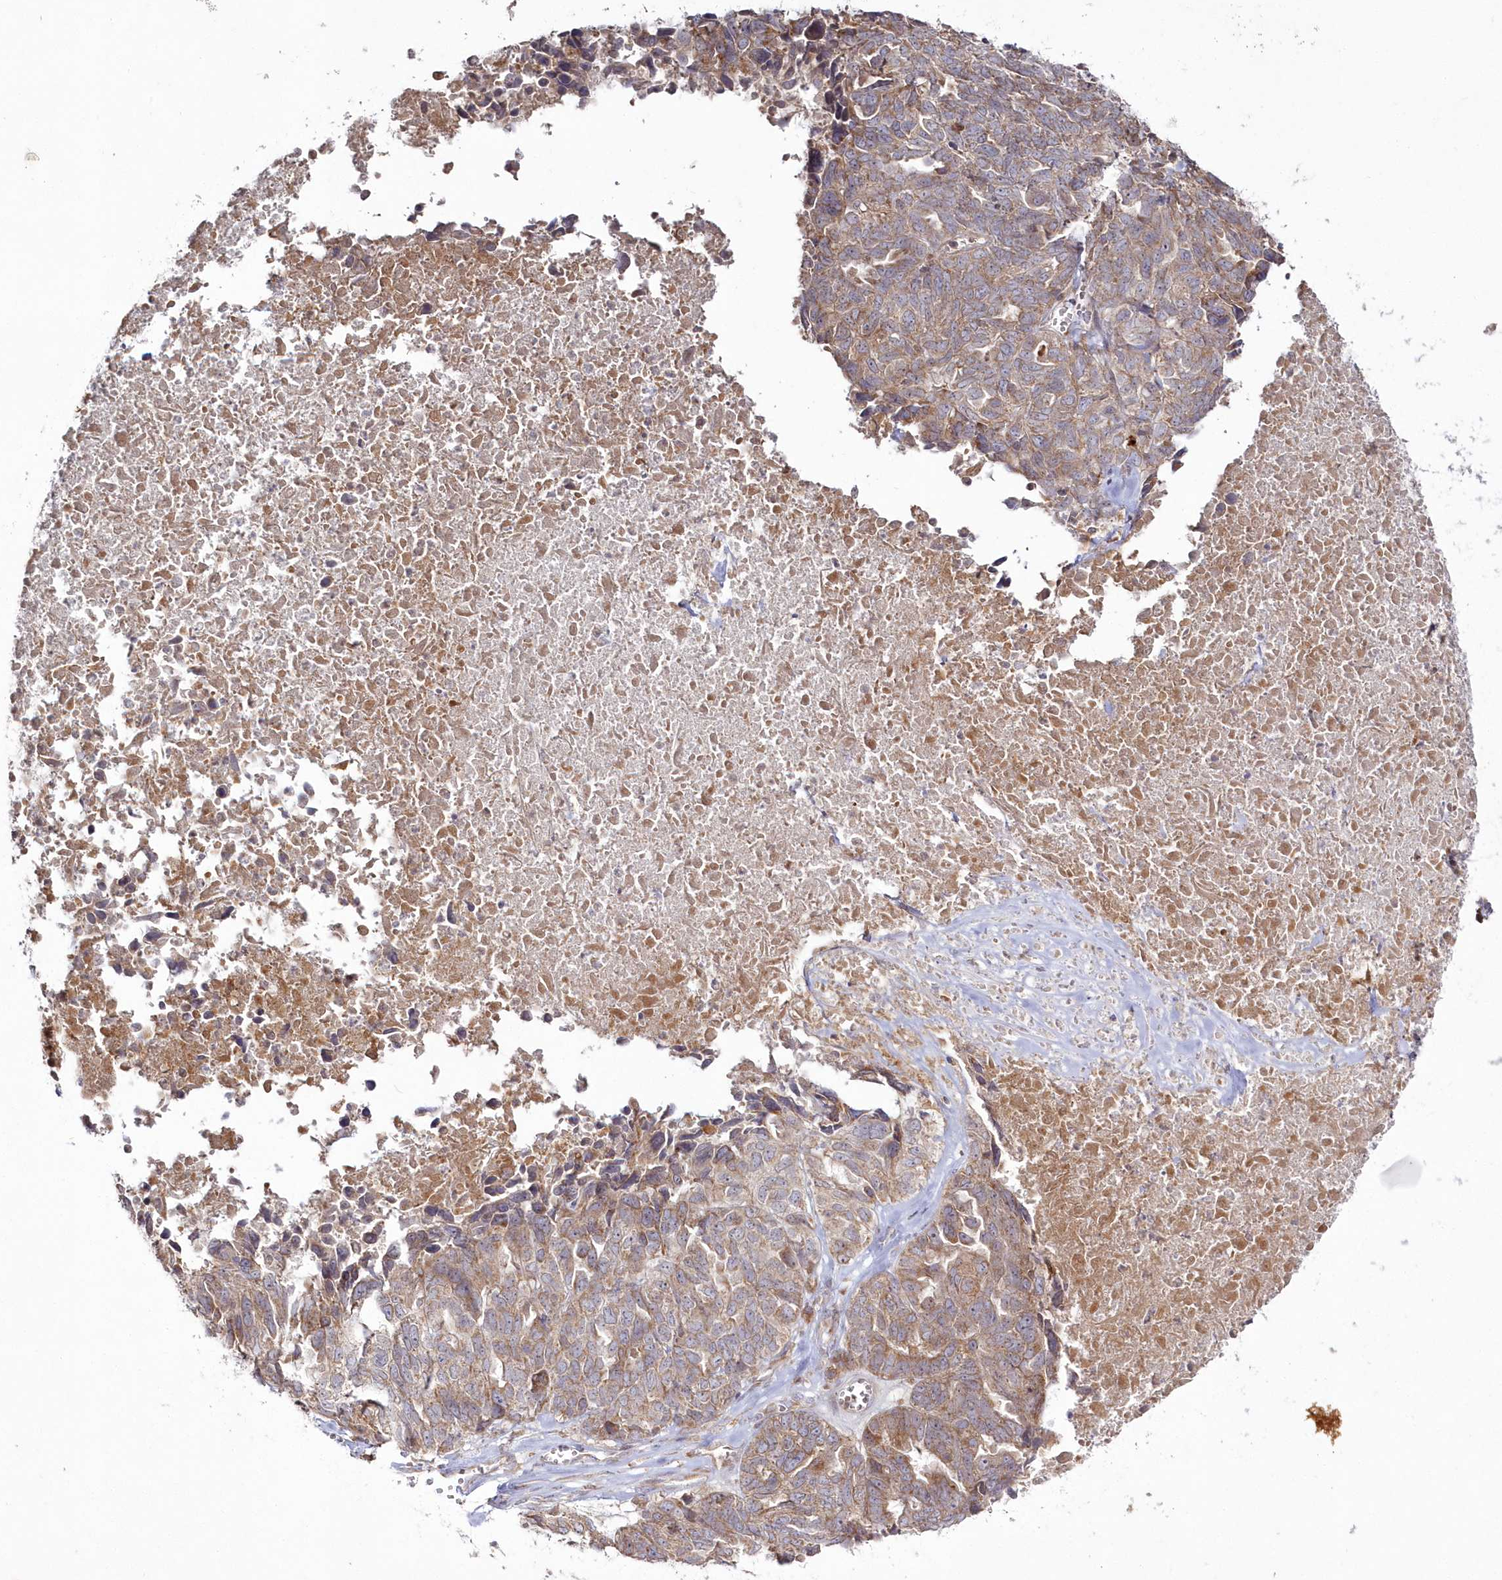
{"staining": {"intensity": "moderate", "quantity": ">75%", "location": "cytoplasmic/membranous"}, "tissue": "ovarian cancer", "cell_type": "Tumor cells", "image_type": "cancer", "snomed": [{"axis": "morphology", "description": "Cystadenocarcinoma, serous, NOS"}, {"axis": "topography", "description": "Ovary"}], "caption": "DAB (3,3'-diaminobenzidine) immunohistochemical staining of human ovarian serous cystadenocarcinoma exhibits moderate cytoplasmic/membranous protein positivity in about >75% of tumor cells.", "gene": "ARSB", "patient": {"sex": "female", "age": 79}}